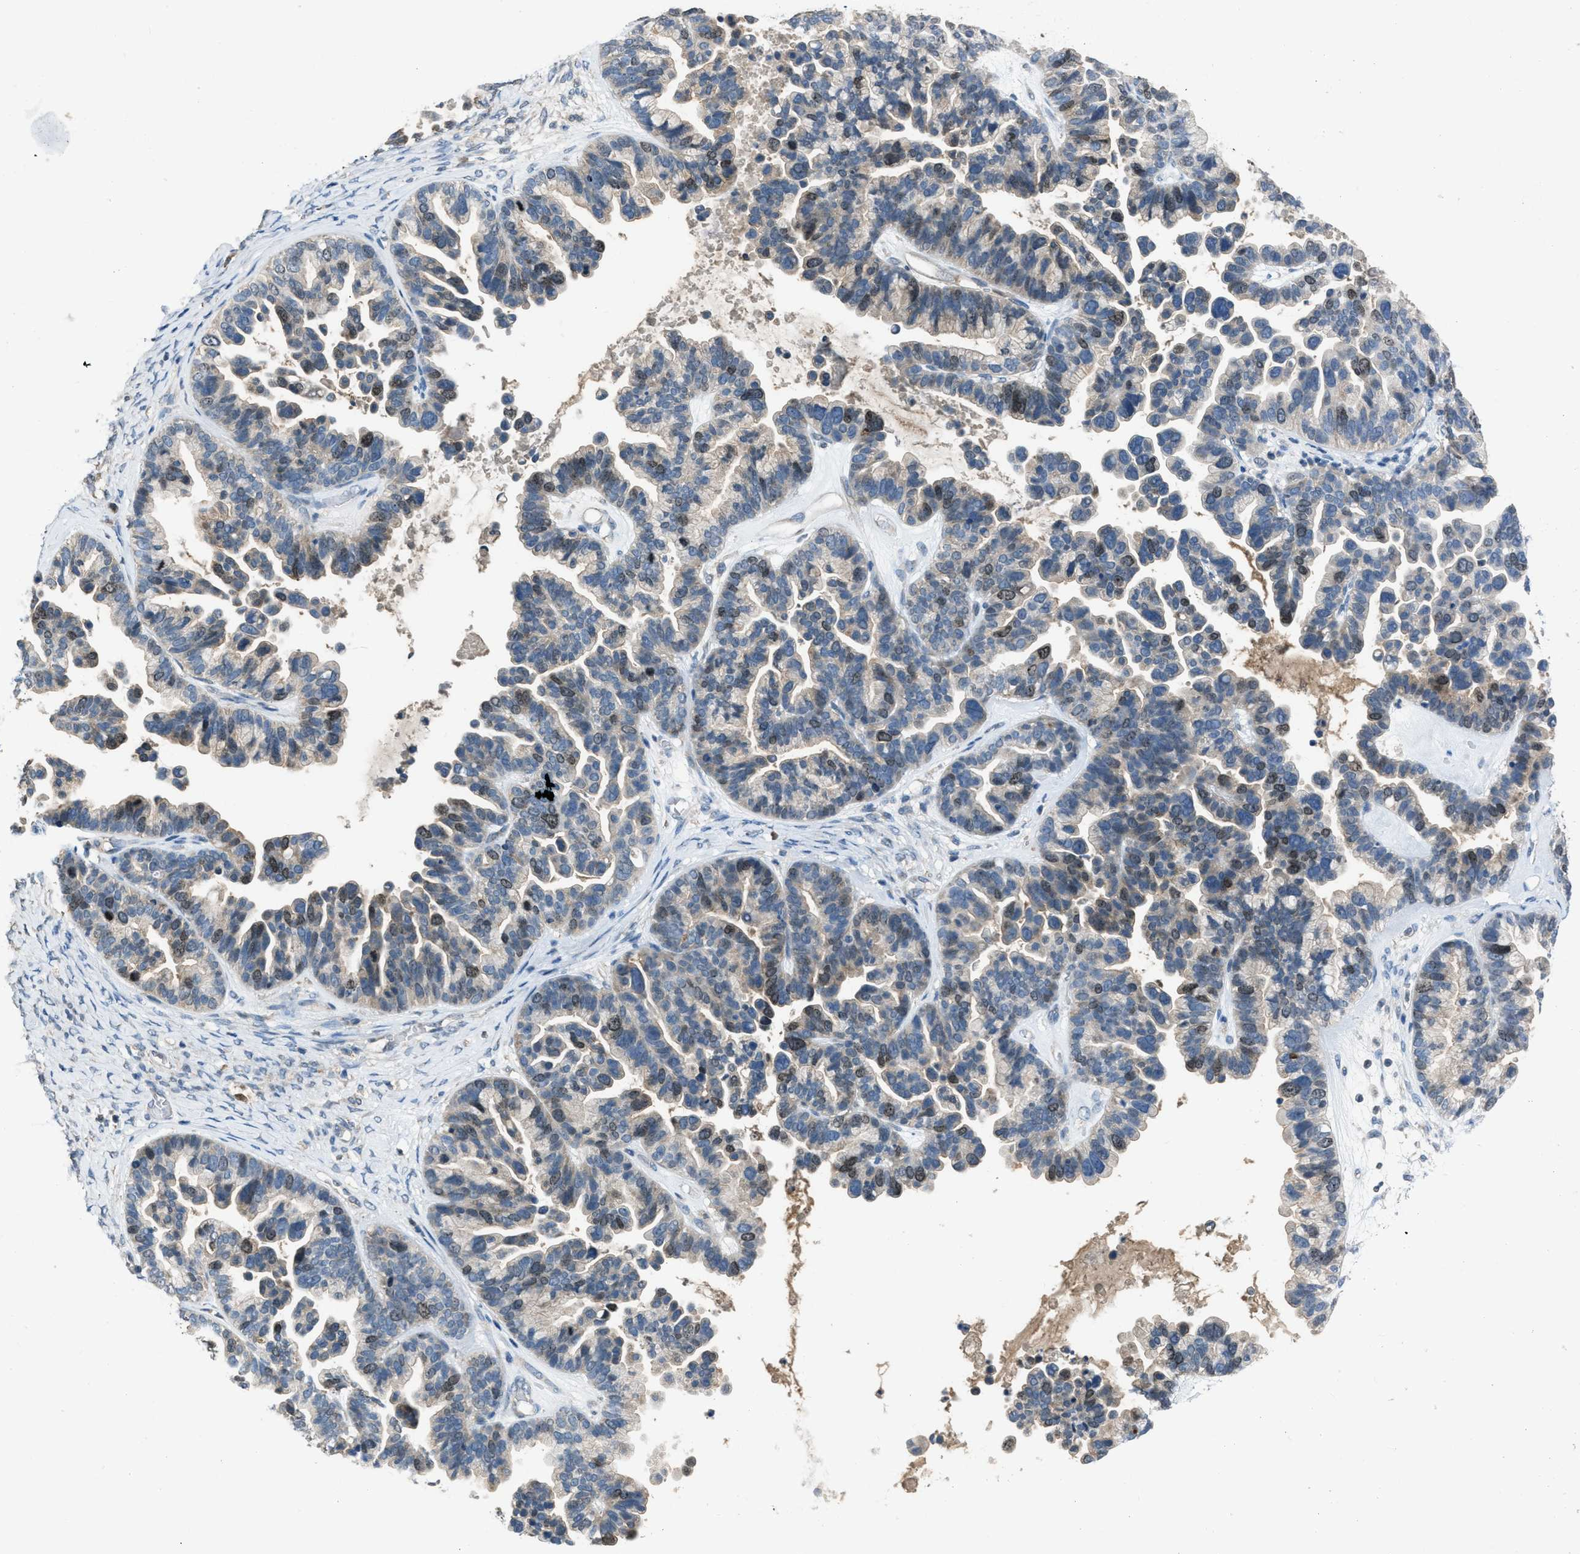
{"staining": {"intensity": "moderate", "quantity": "25%-75%", "location": "nuclear"}, "tissue": "ovarian cancer", "cell_type": "Tumor cells", "image_type": "cancer", "snomed": [{"axis": "morphology", "description": "Cystadenocarcinoma, serous, NOS"}, {"axis": "topography", "description": "Ovary"}], "caption": "High-power microscopy captured an immunohistochemistry photomicrograph of ovarian serous cystadenocarcinoma, revealing moderate nuclear expression in about 25%-75% of tumor cells. Nuclei are stained in blue.", "gene": "MIS18A", "patient": {"sex": "female", "age": 56}}